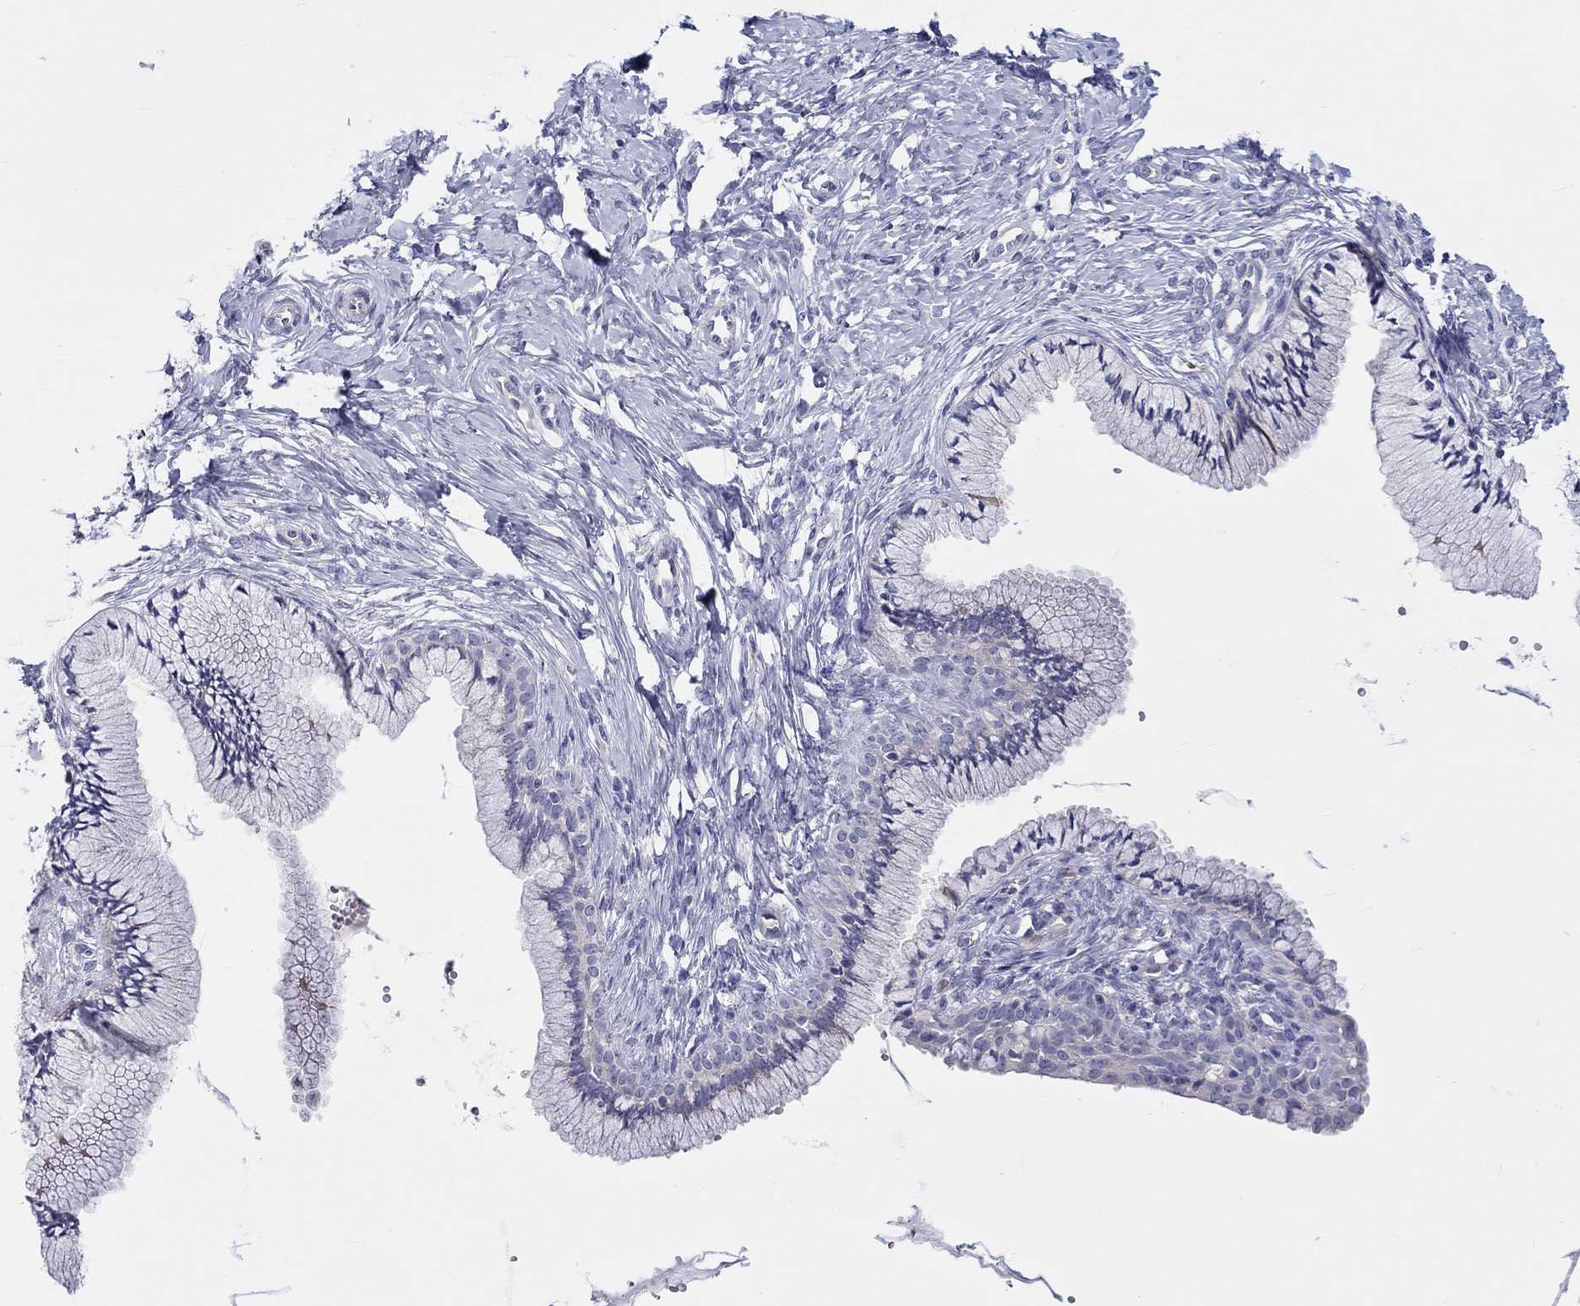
{"staining": {"intensity": "negative", "quantity": "none", "location": "none"}, "tissue": "cervix", "cell_type": "Glandular cells", "image_type": "normal", "snomed": [{"axis": "morphology", "description": "Normal tissue, NOS"}, {"axis": "topography", "description": "Cervix"}], "caption": "A photomicrograph of cervix stained for a protein shows no brown staining in glandular cells.", "gene": "ABCG4", "patient": {"sex": "female", "age": 37}}